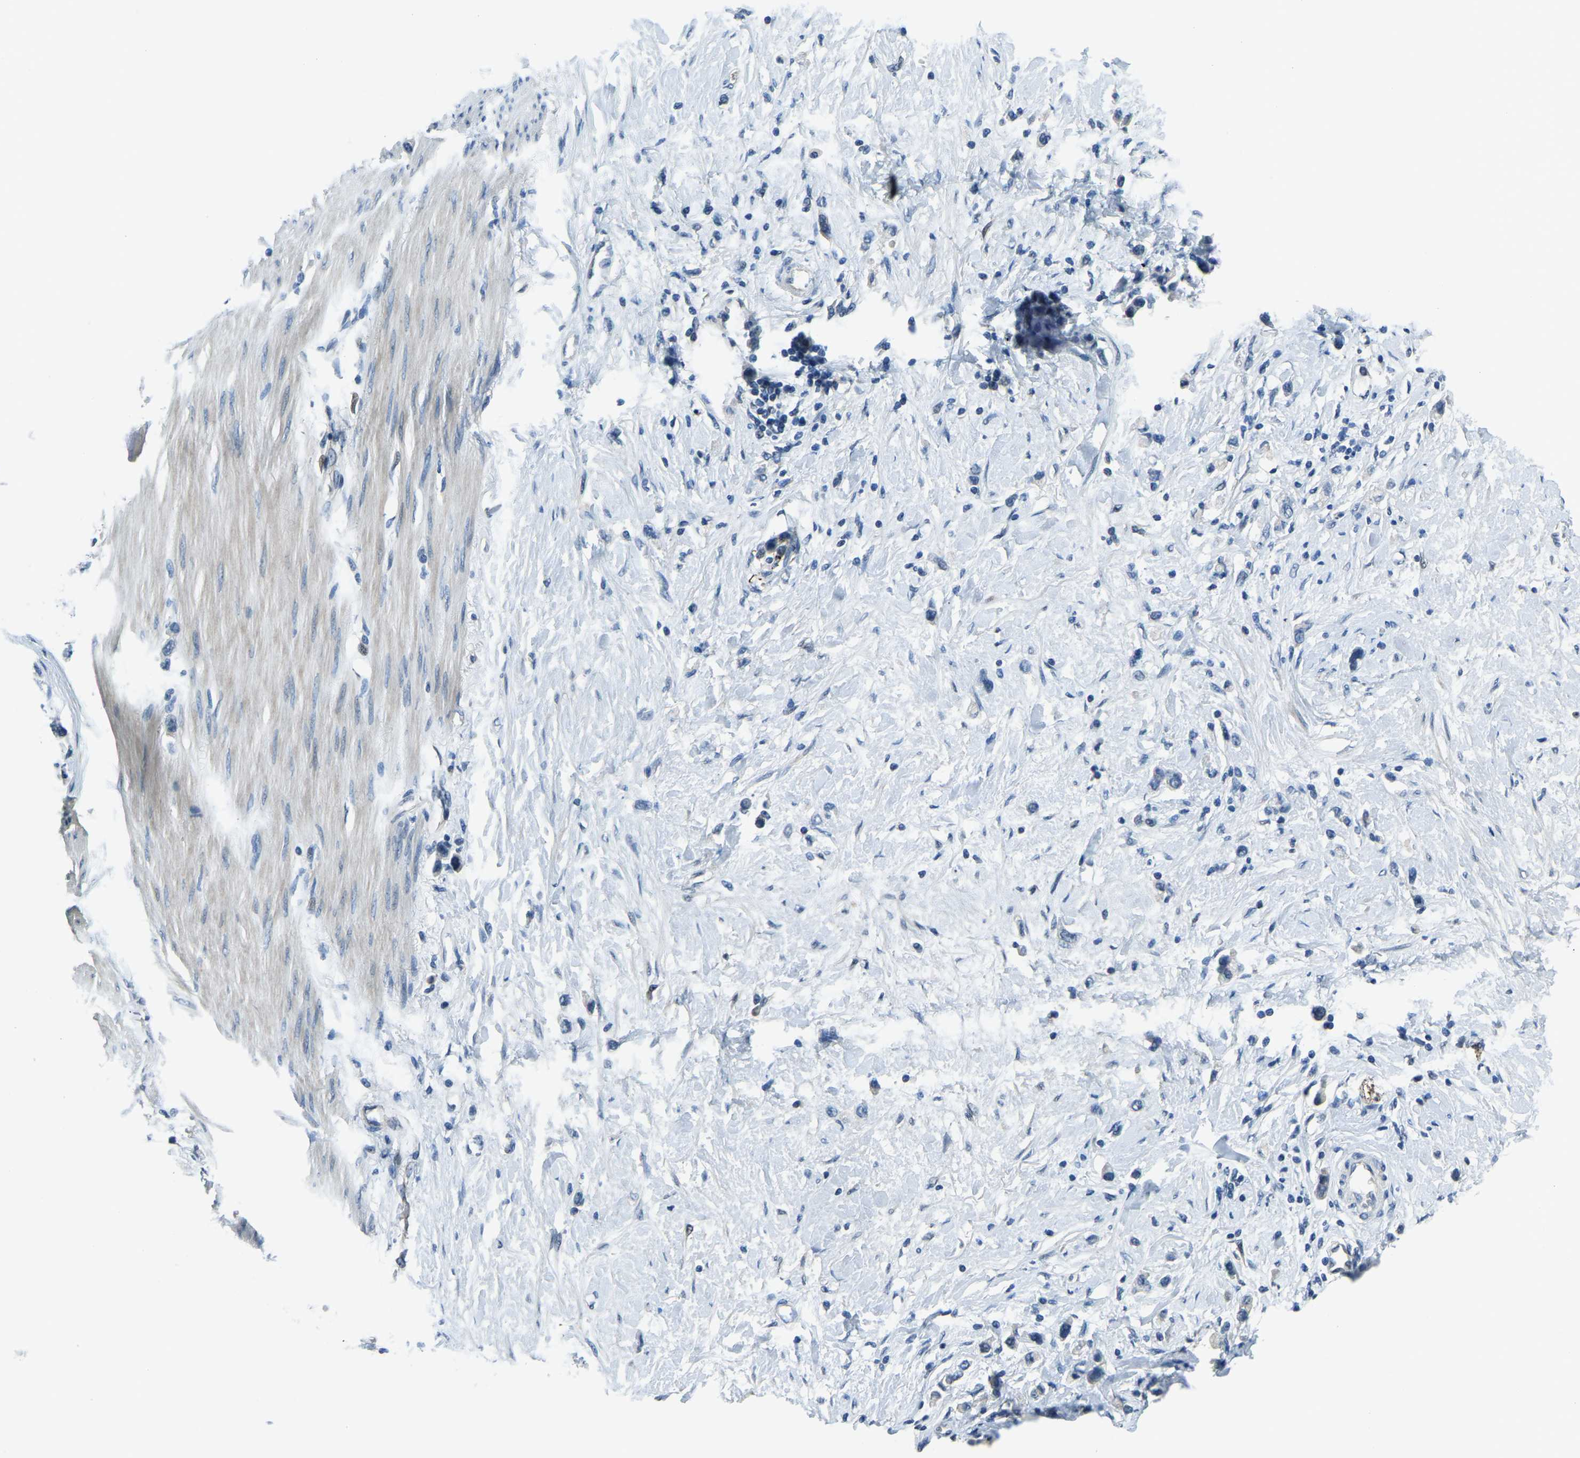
{"staining": {"intensity": "negative", "quantity": "none", "location": "none"}, "tissue": "stomach cancer", "cell_type": "Tumor cells", "image_type": "cancer", "snomed": [{"axis": "morphology", "description": "Adenocarcinoma, NOS"}, {"axis": "topography", "description": "Stomach"}], "caption": "A photomicrograph of stomach cancer (adenocarcinoma) stained for a protein shows no brown staining in tumor cells.", "gene": "RRP1", "patient": {"sex": "female", "age": 65}}